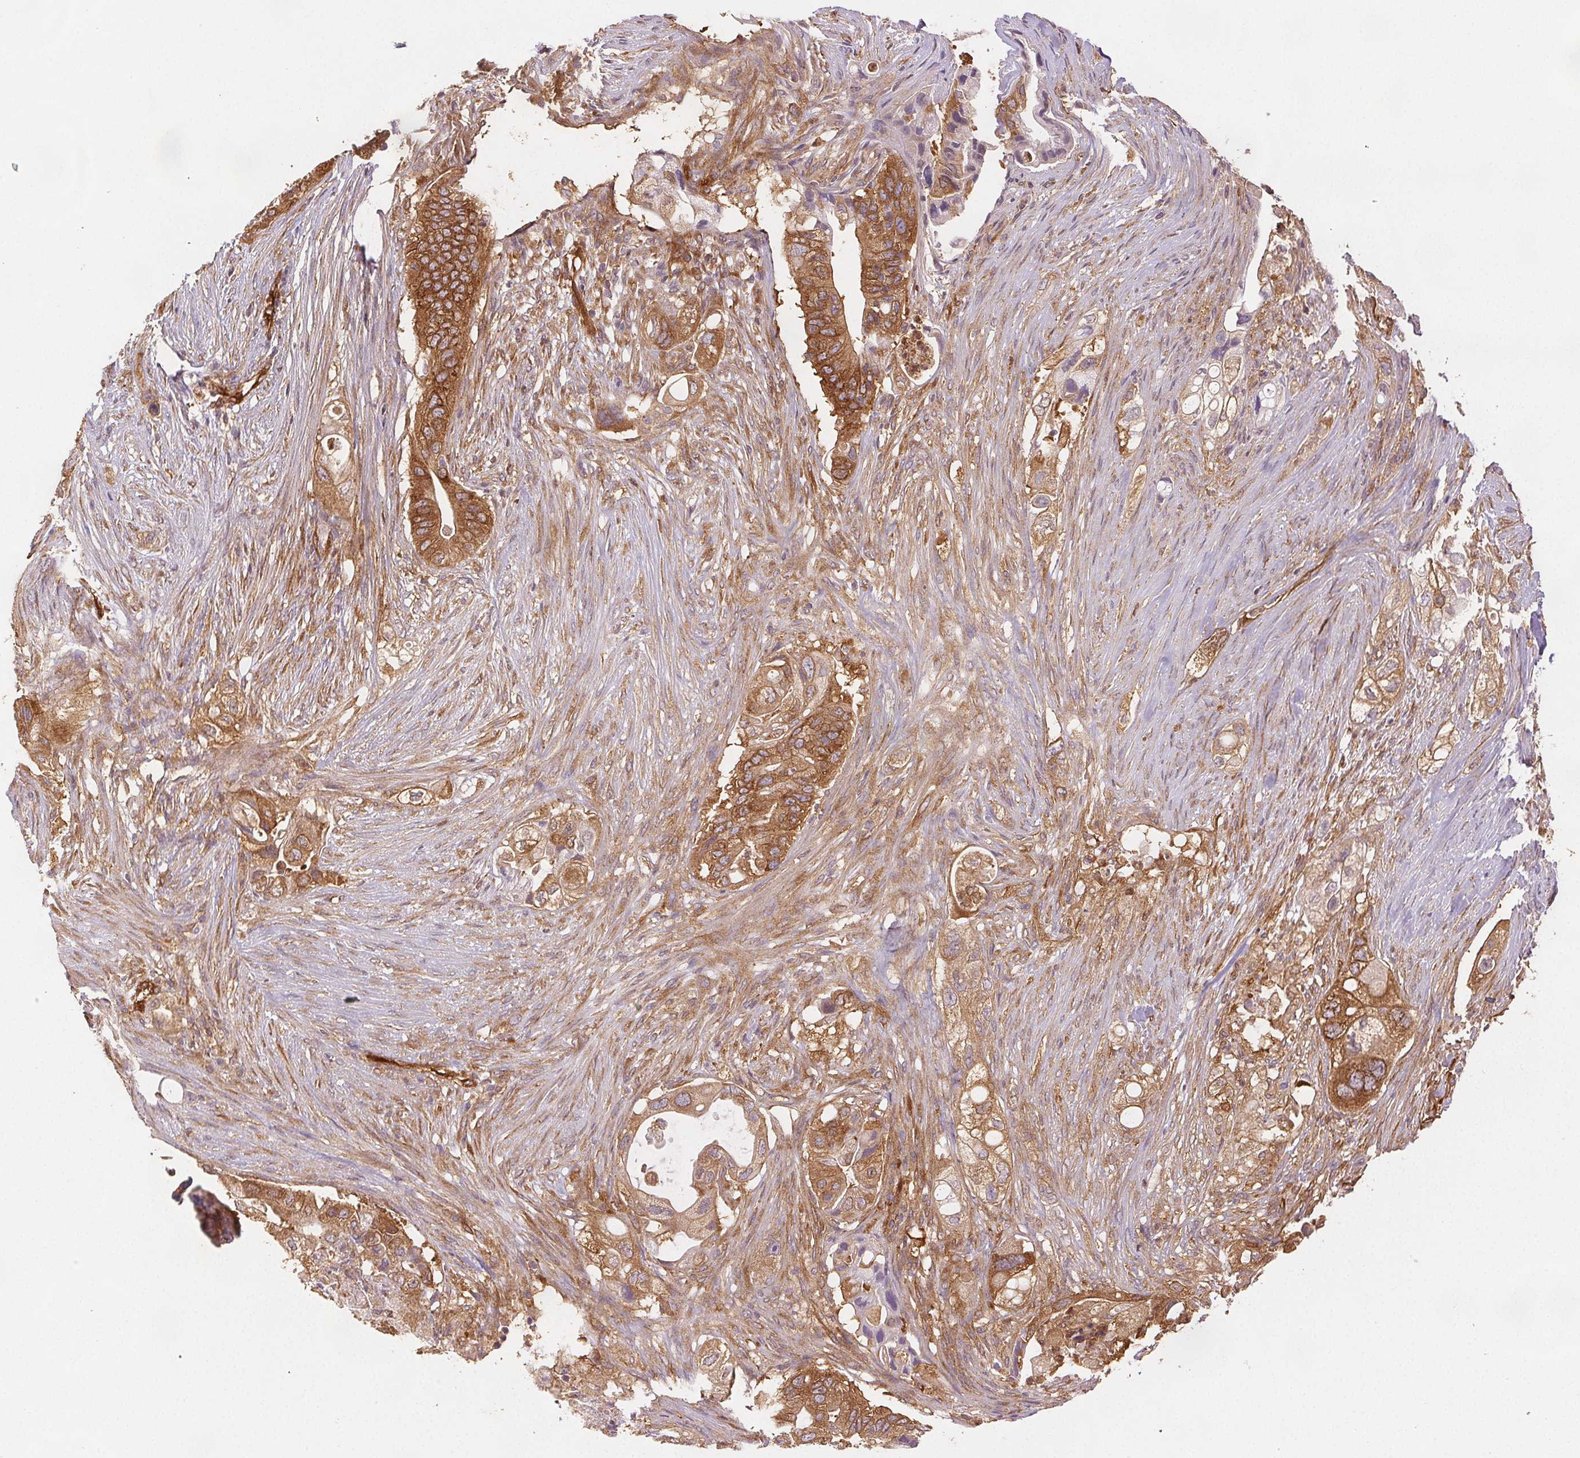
{"staining": {"intensity": "moderate", "quantity": ">75%", "location": "cytoplasmic/membranous"}, "tissue": "pancreatic cancer", "cell_type": "Tumor cells", "image_type": "cancer", "snomed": [{"axis": "morphology", "description": "Adenocarcinoma, NOS"}, {"axis": "topography", "description": "Pancreas"}], "caption": "High-magnification brightfield microscopy of pancreatic adenocarcinoma stained with DAB (brown) and counterstained with hematoxylin (blue). tumor cells exhibit moderate cytoplasmic/membranous expression is seen in approximately>75% of cells.", "gene": "DIAPH2", "patient": {"sex": "female", "age": 72}}